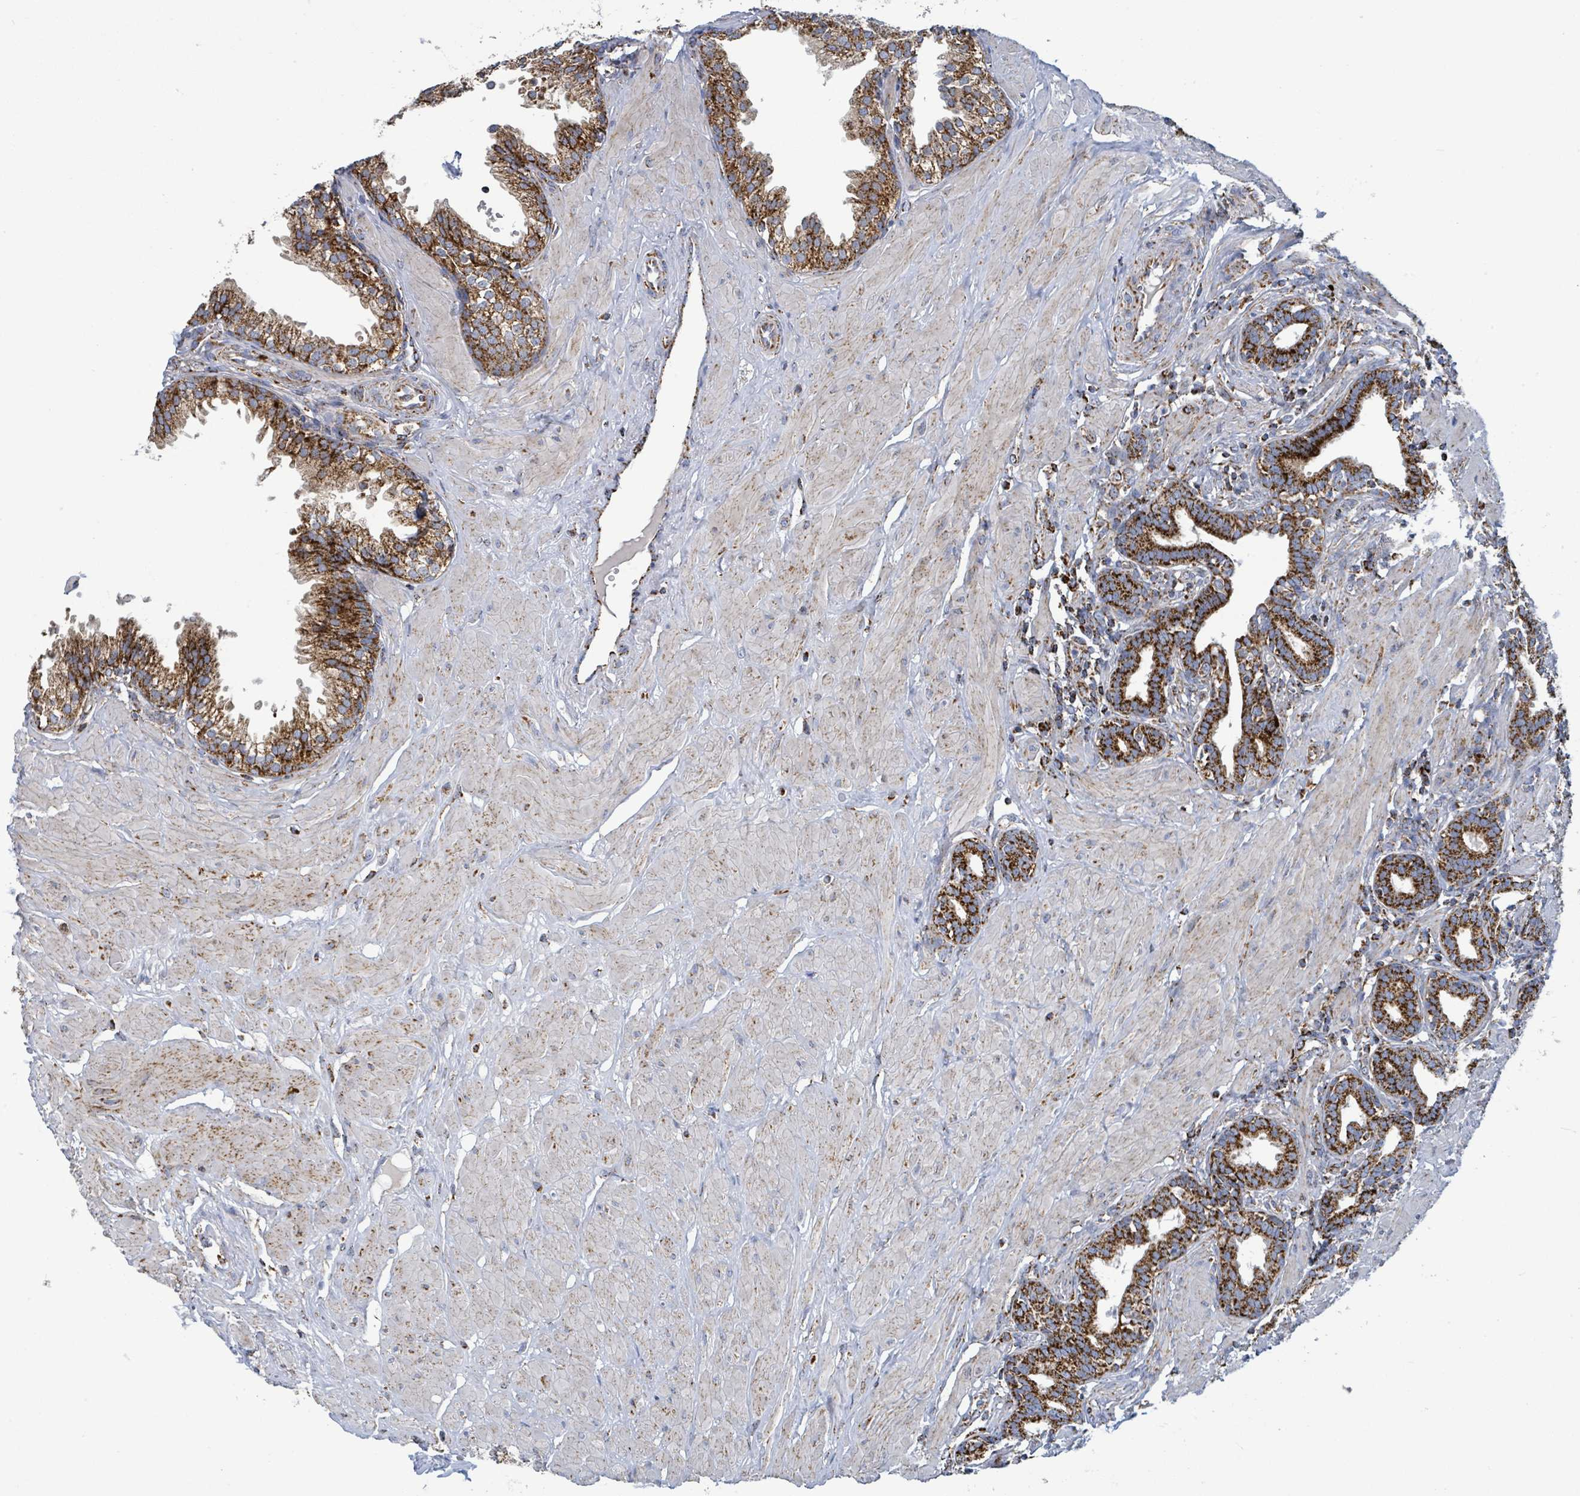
{"staining": {"intensity": "strong", "quantity": ">75%", "location": "cytoplasmic/membranous"}, "tissue": "prostate", "cell_type": "Glandular cells", "image_type": "normal", "snomed": [{"axis": "morphology", "description": "Normal tissue, NOS"}, {"axis": "topography", "description": "Prostate"}, {"axis": "topography", "description": "Peripheral nerve tissue"}], "caption": "The immunohistochemical stain shows strong cytoplasmic/membranous expression in glandular cells of benign prostate.", "gene": "SUCLG2", "patient": {"sex": "male", "age": 55}}